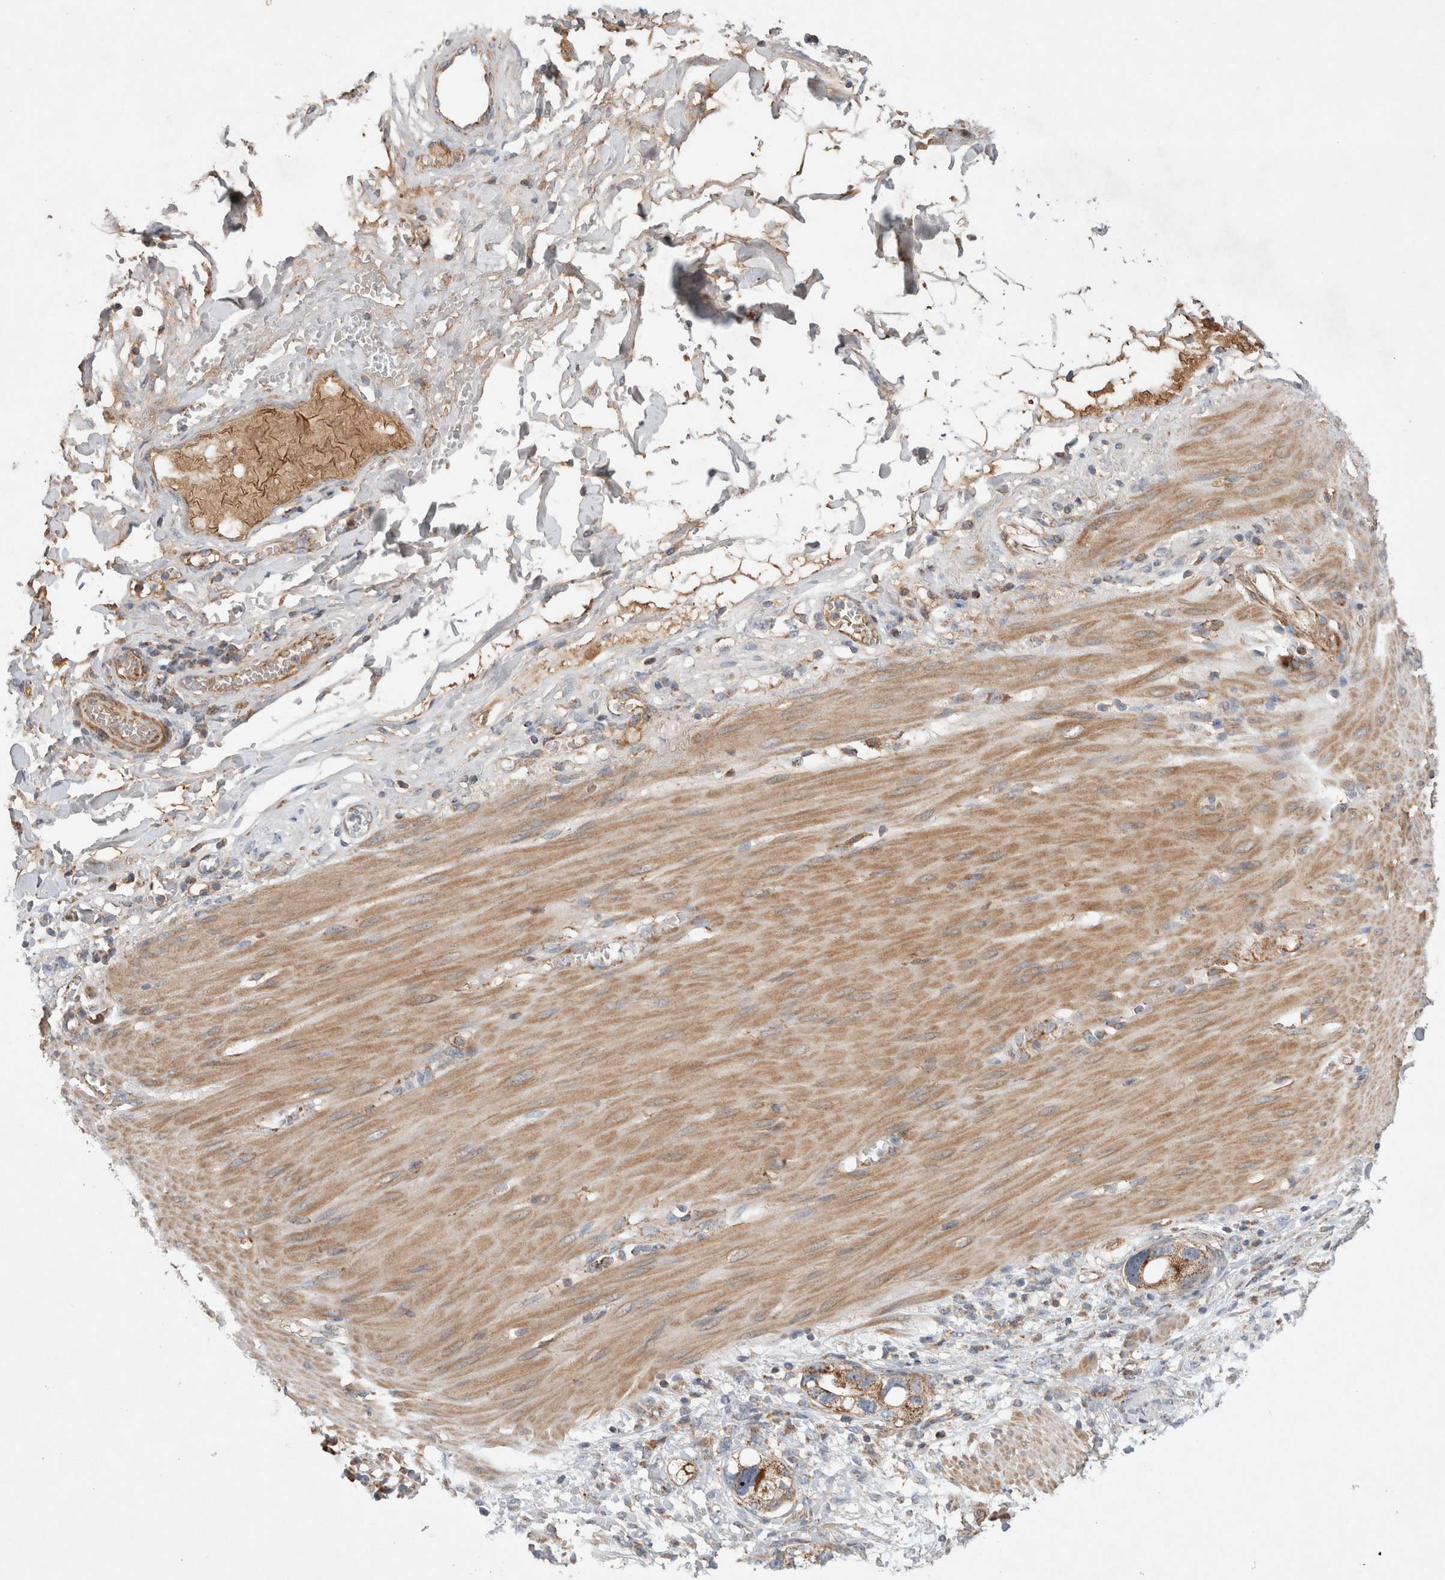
{"staining": {"intensity": "moderate", "quantity": ">75%", "location": "cytoplasmic/membranous"}, "tissue": "stomach cancer", "cell_type": "Tumor cells", "image_type": "cancer", "snomed": [{"axis": "morphology", "description": "Adenocarcinoma, NOS"}, {"axis": "topography", "description": "Stomach"}, {"axis": "topography", "description": "Stomach, lower"}], "caption": "This is a photomicrograph of IHC staining of adenocarcinoma (stomach), which shows moderate staining in the cytoplasmic/membranous of tumor cells.", "gene": "MRPS28", "patient": {"sex": "female", "age": 48}}